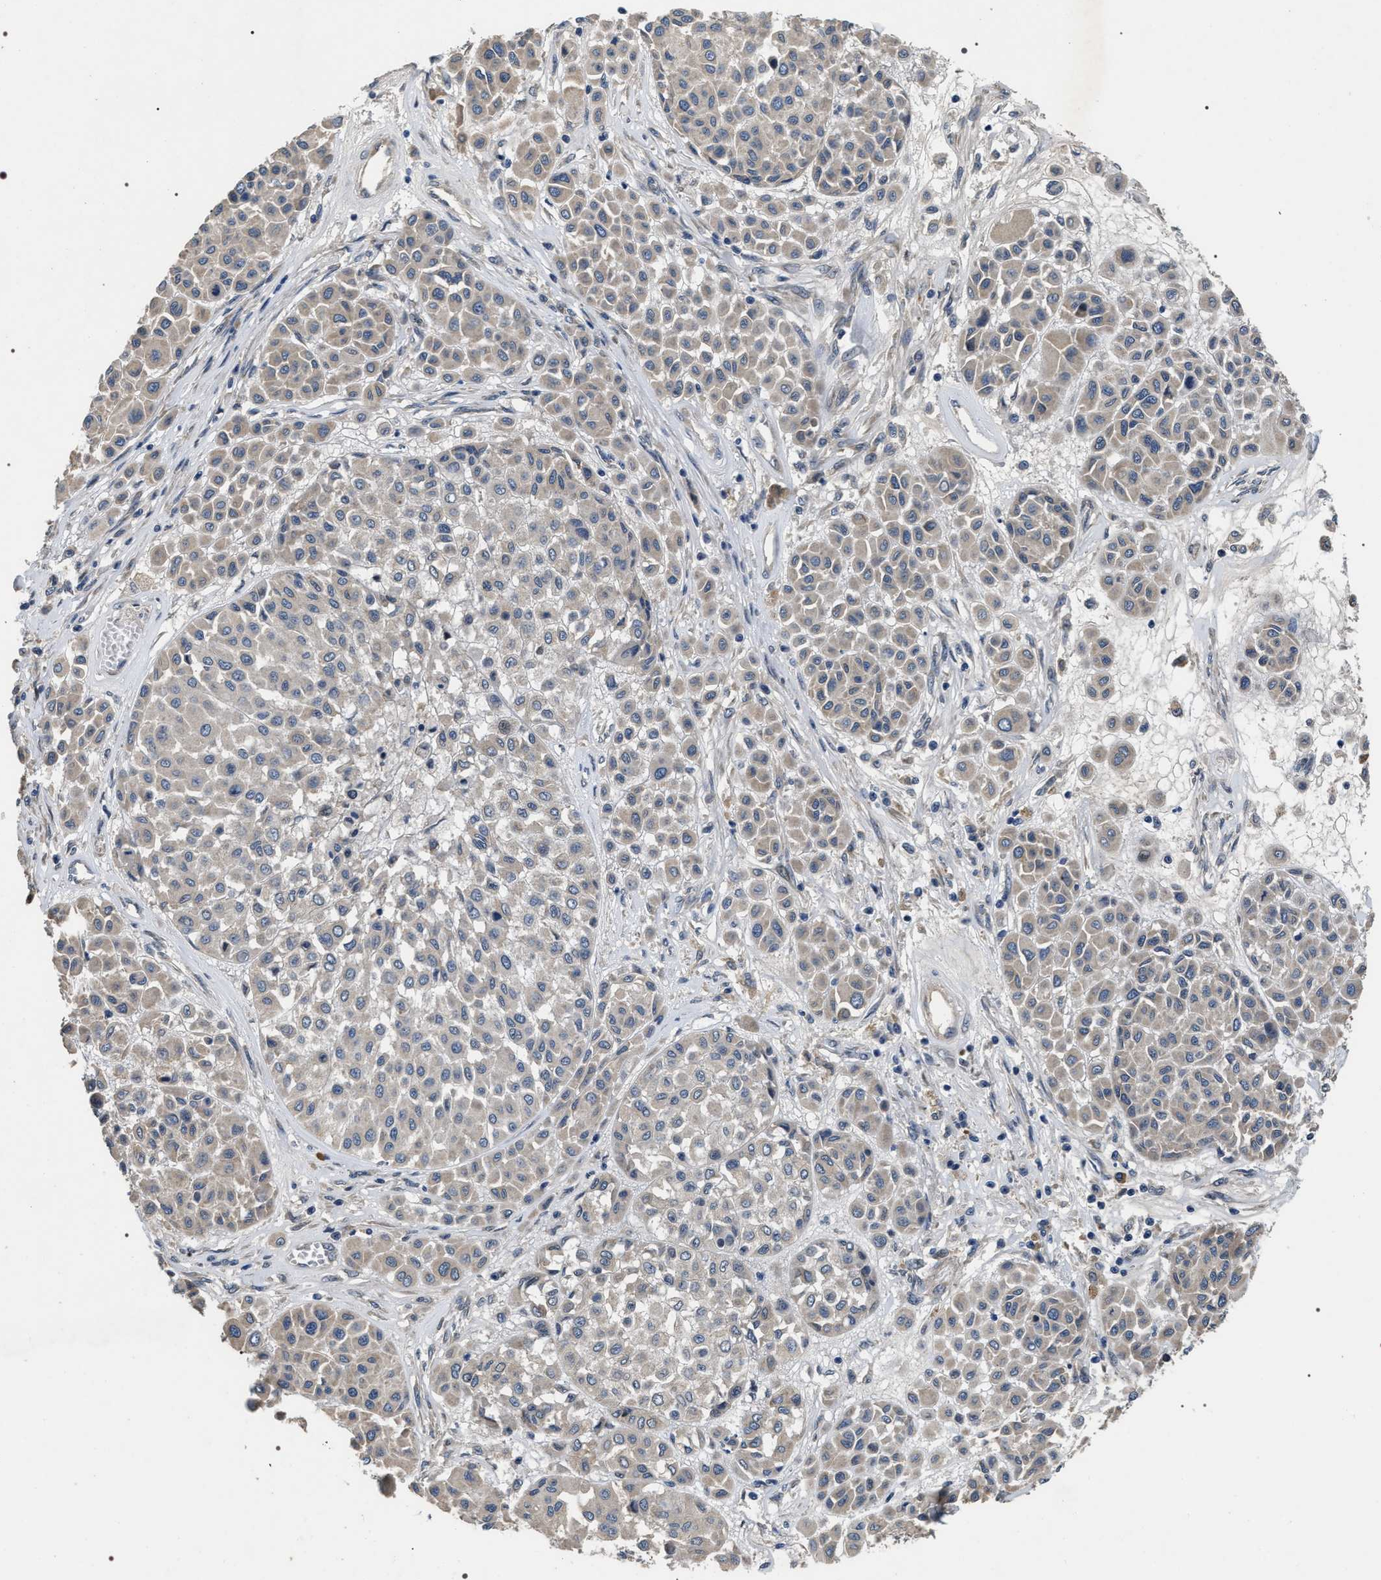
{"staining": {"intensity": "negative", "quantity": "none", "location": "none"}, "tissue": "melanoma", "cell_type": "Tumor cells", "image_type": "cancer", "snomed": [{"axis": "morphology", "description": "Malignant melanoma, Metastatic site"}, {"axis": "topography", "description": "Soft tissue"}], "caption": "The immunohistochemistry (IHC) photomicrograph has no significant expression in tumor cells of malignant melanoma (metastatic site) tissue.", "gene": "IFT81", "patient": {"sex": "male", "age": 41}}